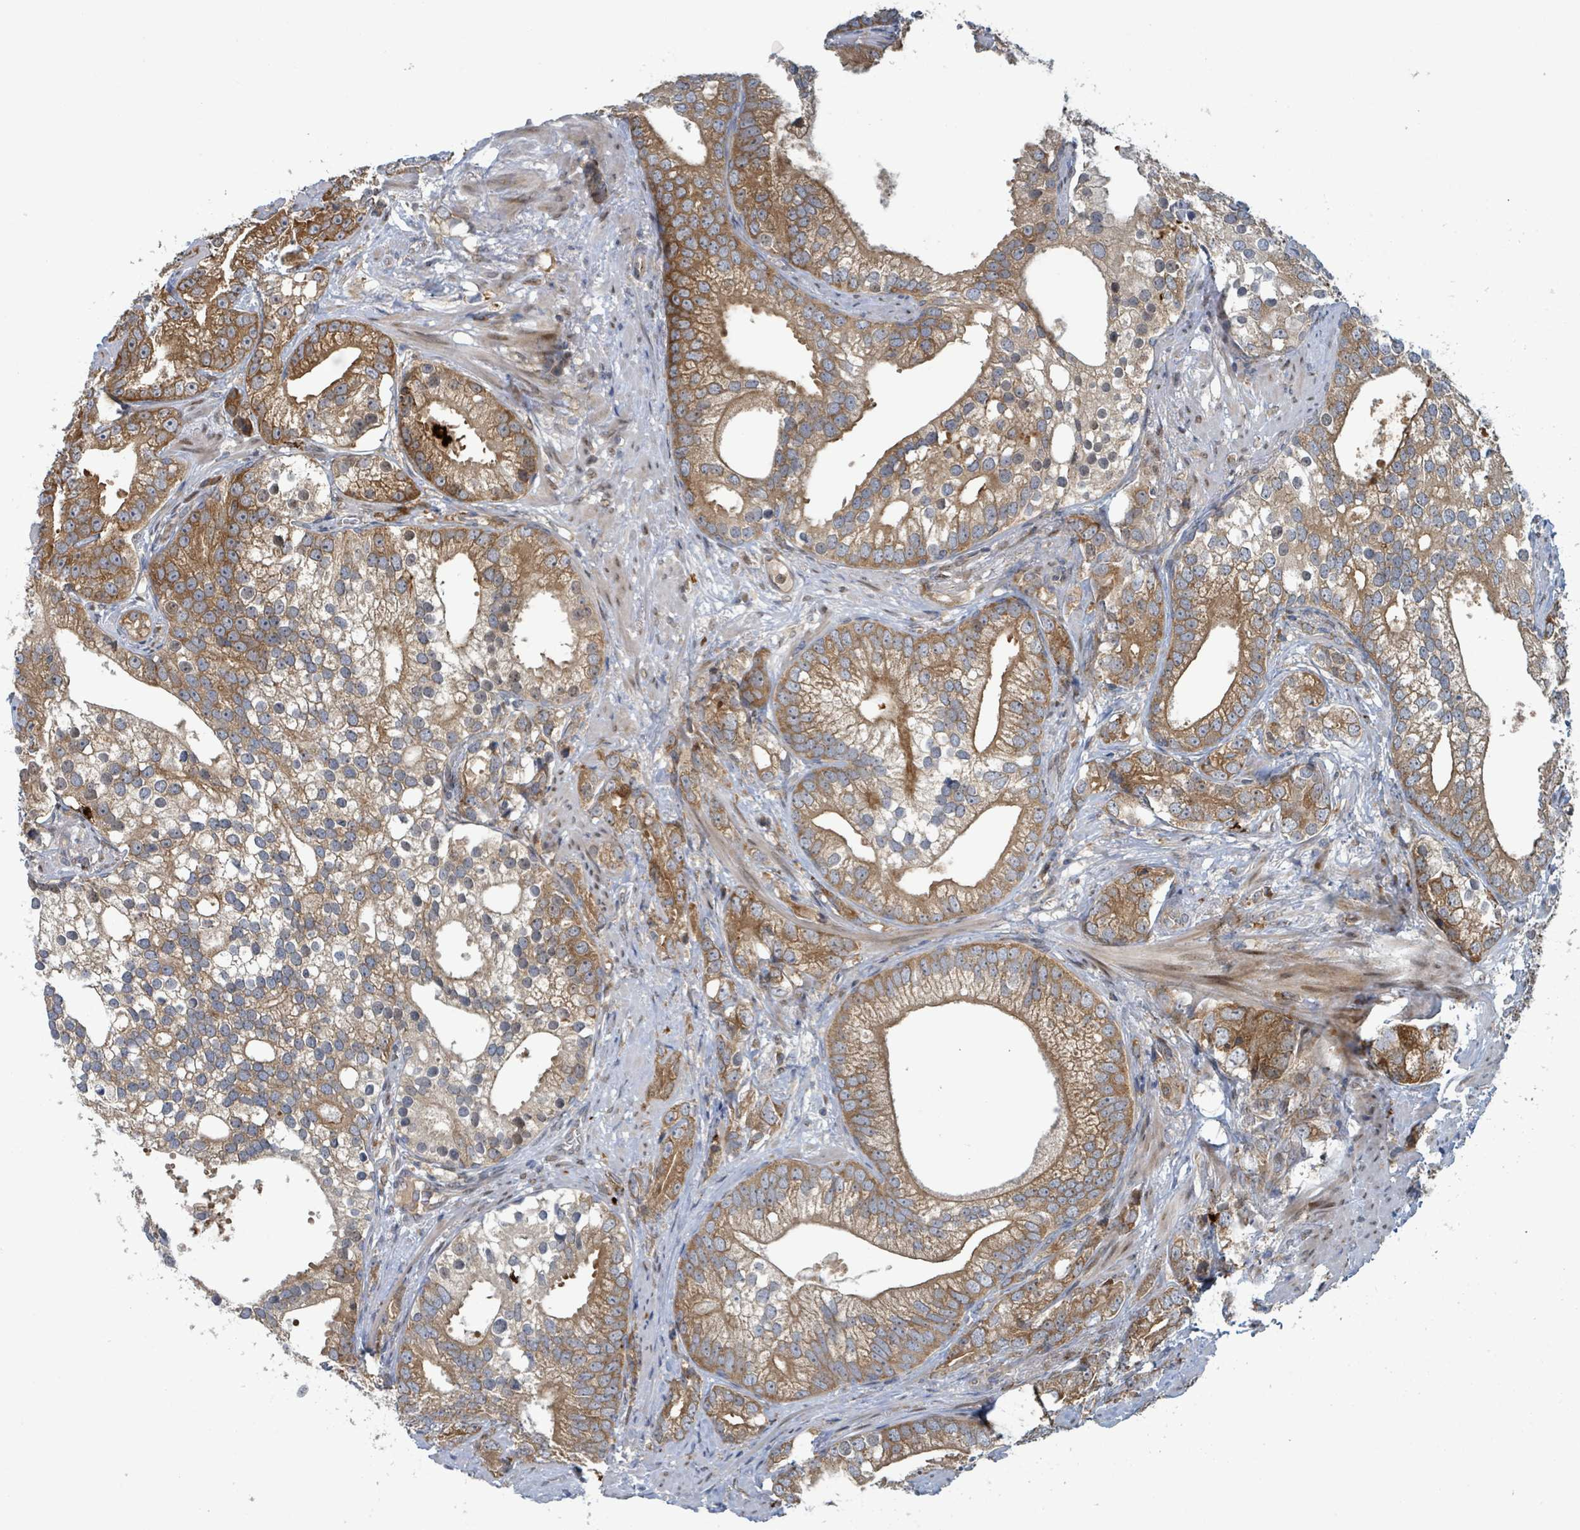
{"staining": {"intensity": "moderate", "quantity": ">75%", "location": "cytoplasmic/membranous"}, "tissue": "prostate cancer", "cell_type": "Tumor cells", "image_type": "cancer", "snomed": [{"axis": "morphology", "description": "Adenocarcinoma, High grade"}, {"axis": "topography", "description": "Prostate"}], "caption": "Adenocarcinoma (high-grade) (prostate) stained with DAB IHC reveals medium levels of moderate cytoplasmic/membranous staining in approximately >75% of tumor cells.", "gene": "OR51E1", "patient": {"sex": "male", "age": 75}}